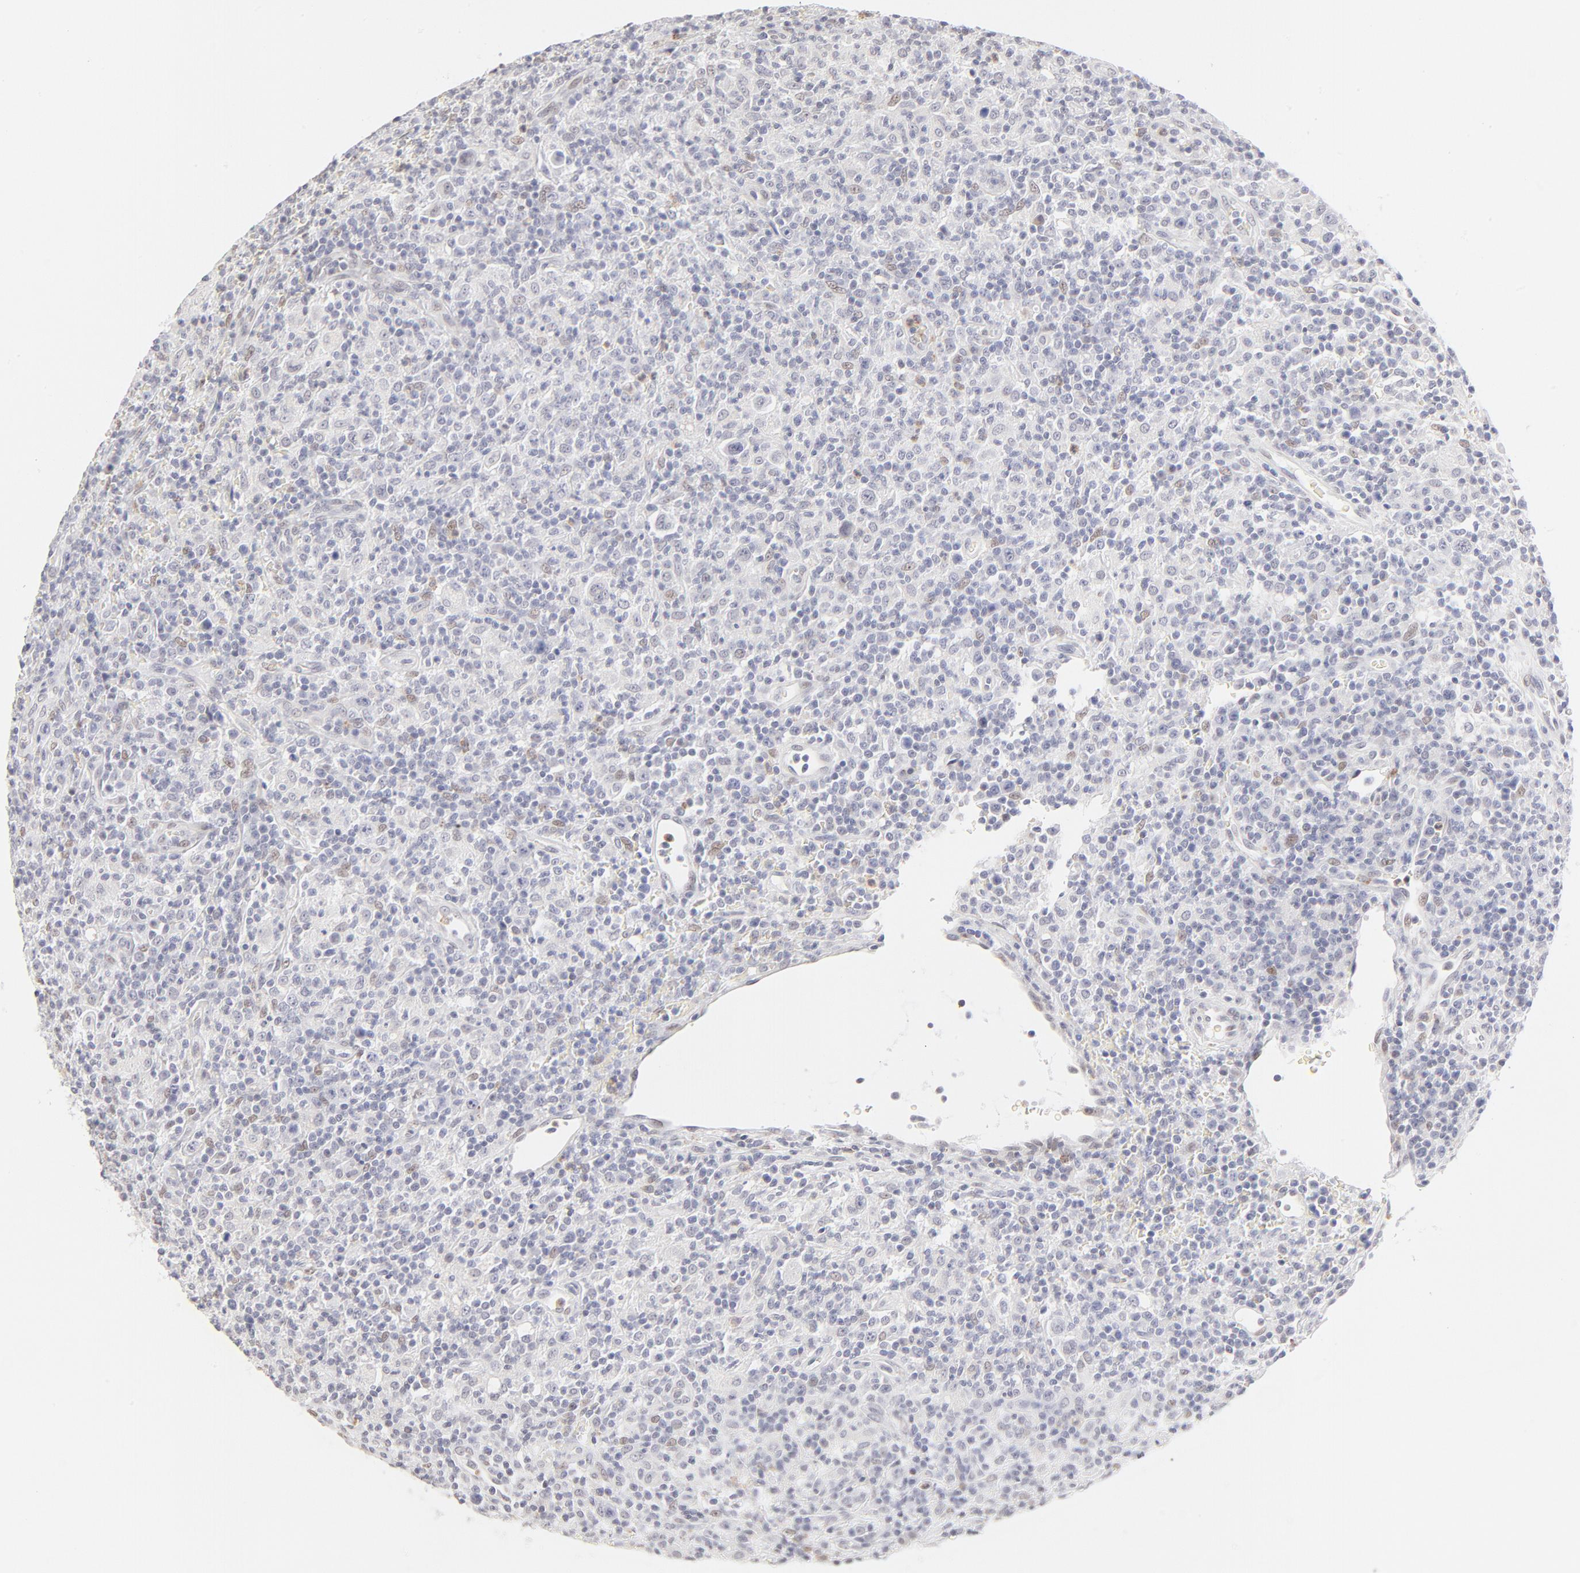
{"staining": {"intensity": "negative", "quantity": "none", "location": "none"}, "tissue": "lymphoma", "cell_type": "Tumor cells", "image_type": "cancer", "snomed": [{"axis": "morphology", "description": "Hodgkin's disease, NOS"}, {"axis": "topography", "description": "Lymph node"}], "caption": "Tumor cells show no significant protein expression in lymphoma. (DAB IHC, high magnification).", "gene": "PBX1", "patient": {"sex": "male", "age": 65}}